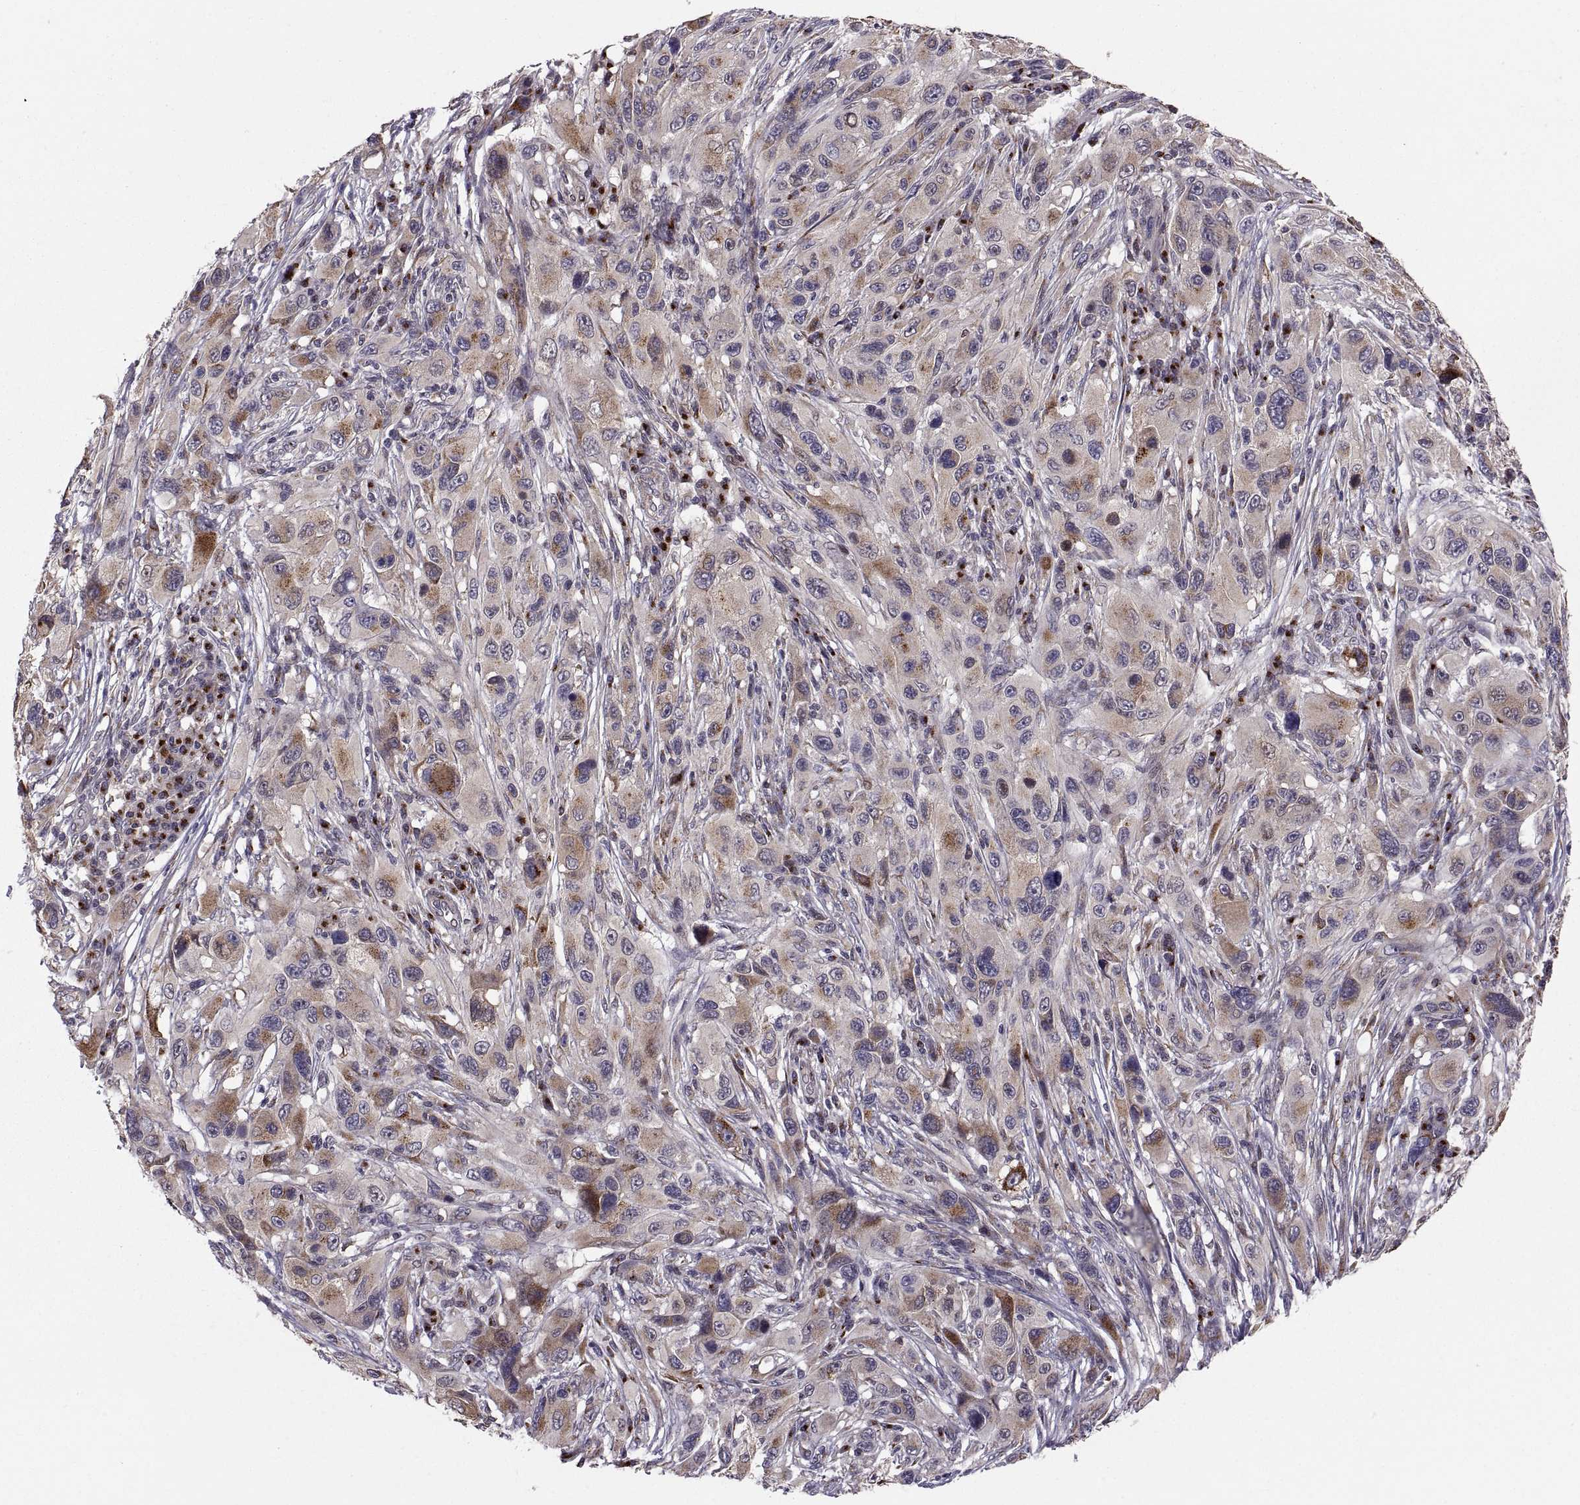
{"staining": {"intensity": "moderate", "quantity": "25%-75%", "location": "cytoplasmic/membranous"}, "tissue": "melanoma", "cell_type": "Tumor cells", "image_type": "cancer", "snomed": [{"axis": "morphology", "description": "Malignant melanoma, NOS"}, {"axis": "topography", "description": "Skin"}], "caption": "An immunohistochemistry image of tumor tissue is shown. Protein staining in brown shows moderate cytoplasmic/membranous positivity in melanoma within tumor cells.", "gene": "TESC", "patient": {"sex": "male", "age": 53}}